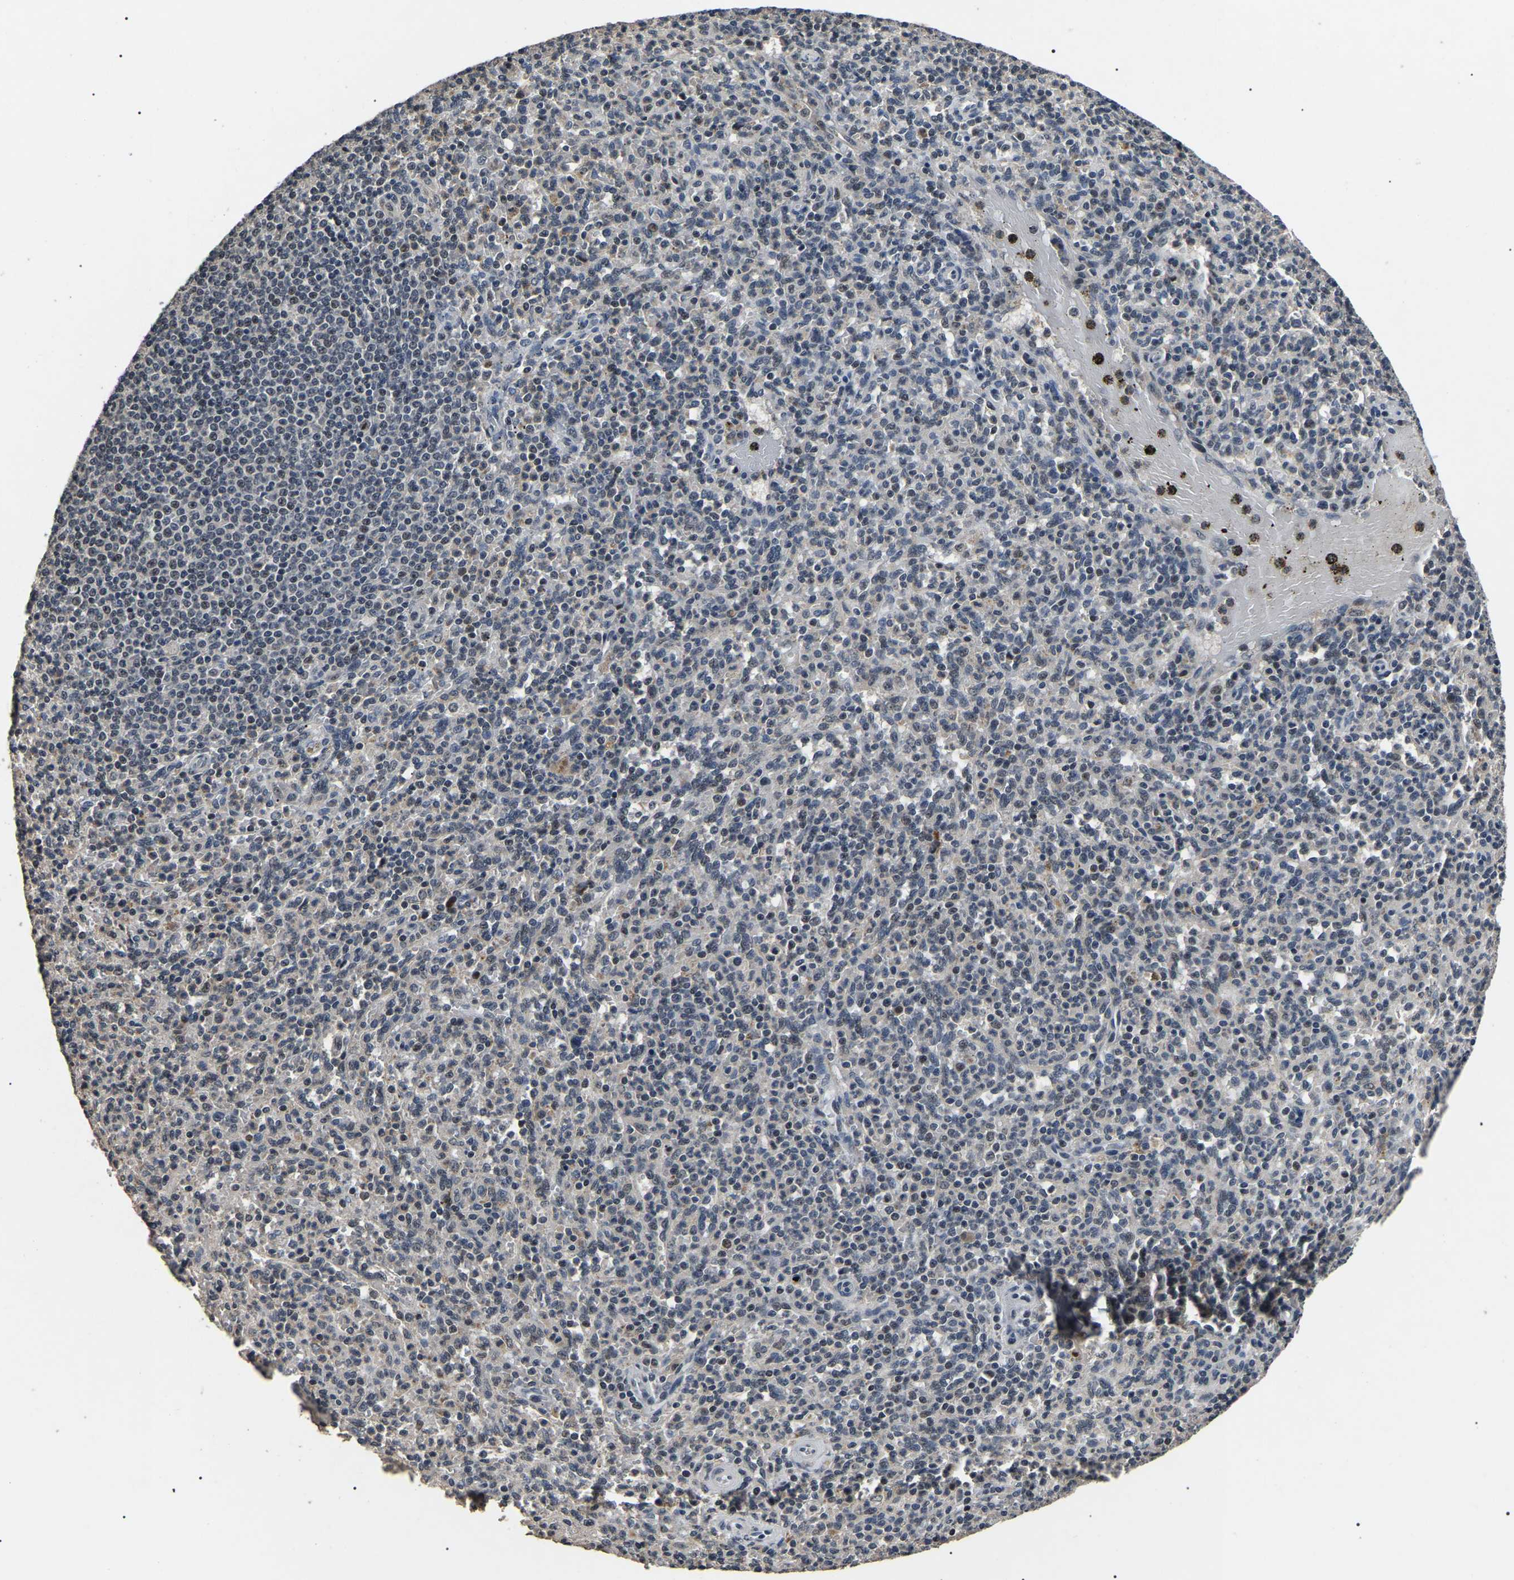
{"staining": {"intensity": "negative", "quantity": "none", "location": "none"}, "tissue": "spleen", "cell_type": "Cells in red pulp", "image_type": "normal", "snomed": [{"axis": "morphology", "description": "Normal tissue, NOS"}, {"axis": "topography", "description": "Spleen"}], "caption": "Immunohistochemistry (IHC) of normal spleen displays no expression in cells in red pulp. The staining was performed using DAB to visualize the protein expression in brown, while the nuclei were stained in blue with hematoxylin (Magnification: 20x).", "gene": "PPM1E", "patient": {"sex": "male", "age": 36}}